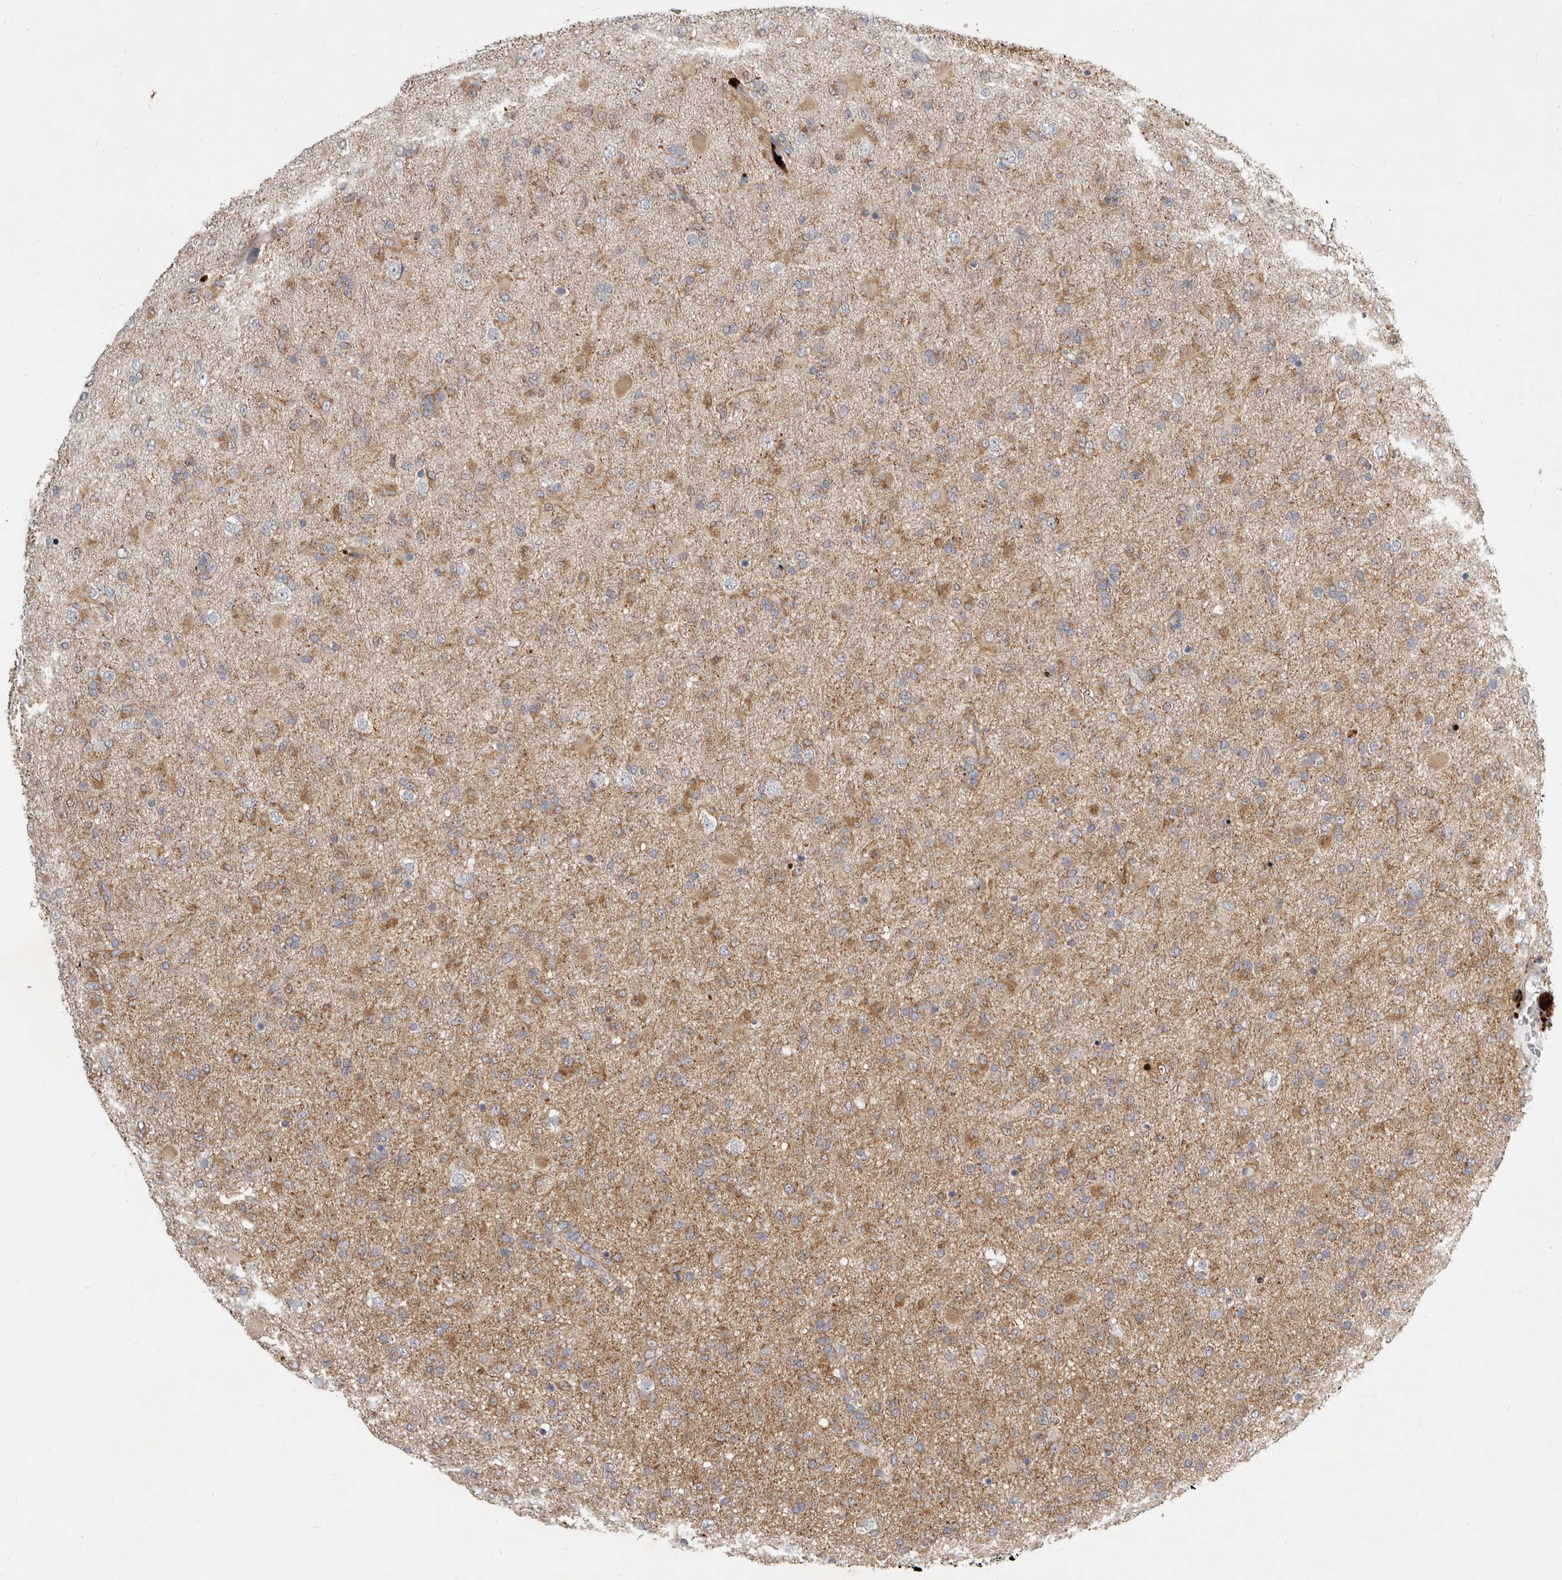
{"staining": {"intensity": "moderate", "quantity": "25%-75%", "location": "cytoplasmic/membranous"}, "tissue": "glioma", "cell_type": "Tumor cells", "image_type": "cancer", "snomed": [{"axis": "morphology", "description": "Glioma, malignant, Low grade"}, {"axis": "topography", "description": "Brain"}], "caption": "This micrograph reveals malignant glioma (low-grade) stained with IHC to label a protein in brown. The cytoplasmic/membranous of tumor cells show moderate positivity for the protein. Nuclei are counter-stained blue.", "gene": "SMC4", "patient": {"sex": "male", "age": 65}}